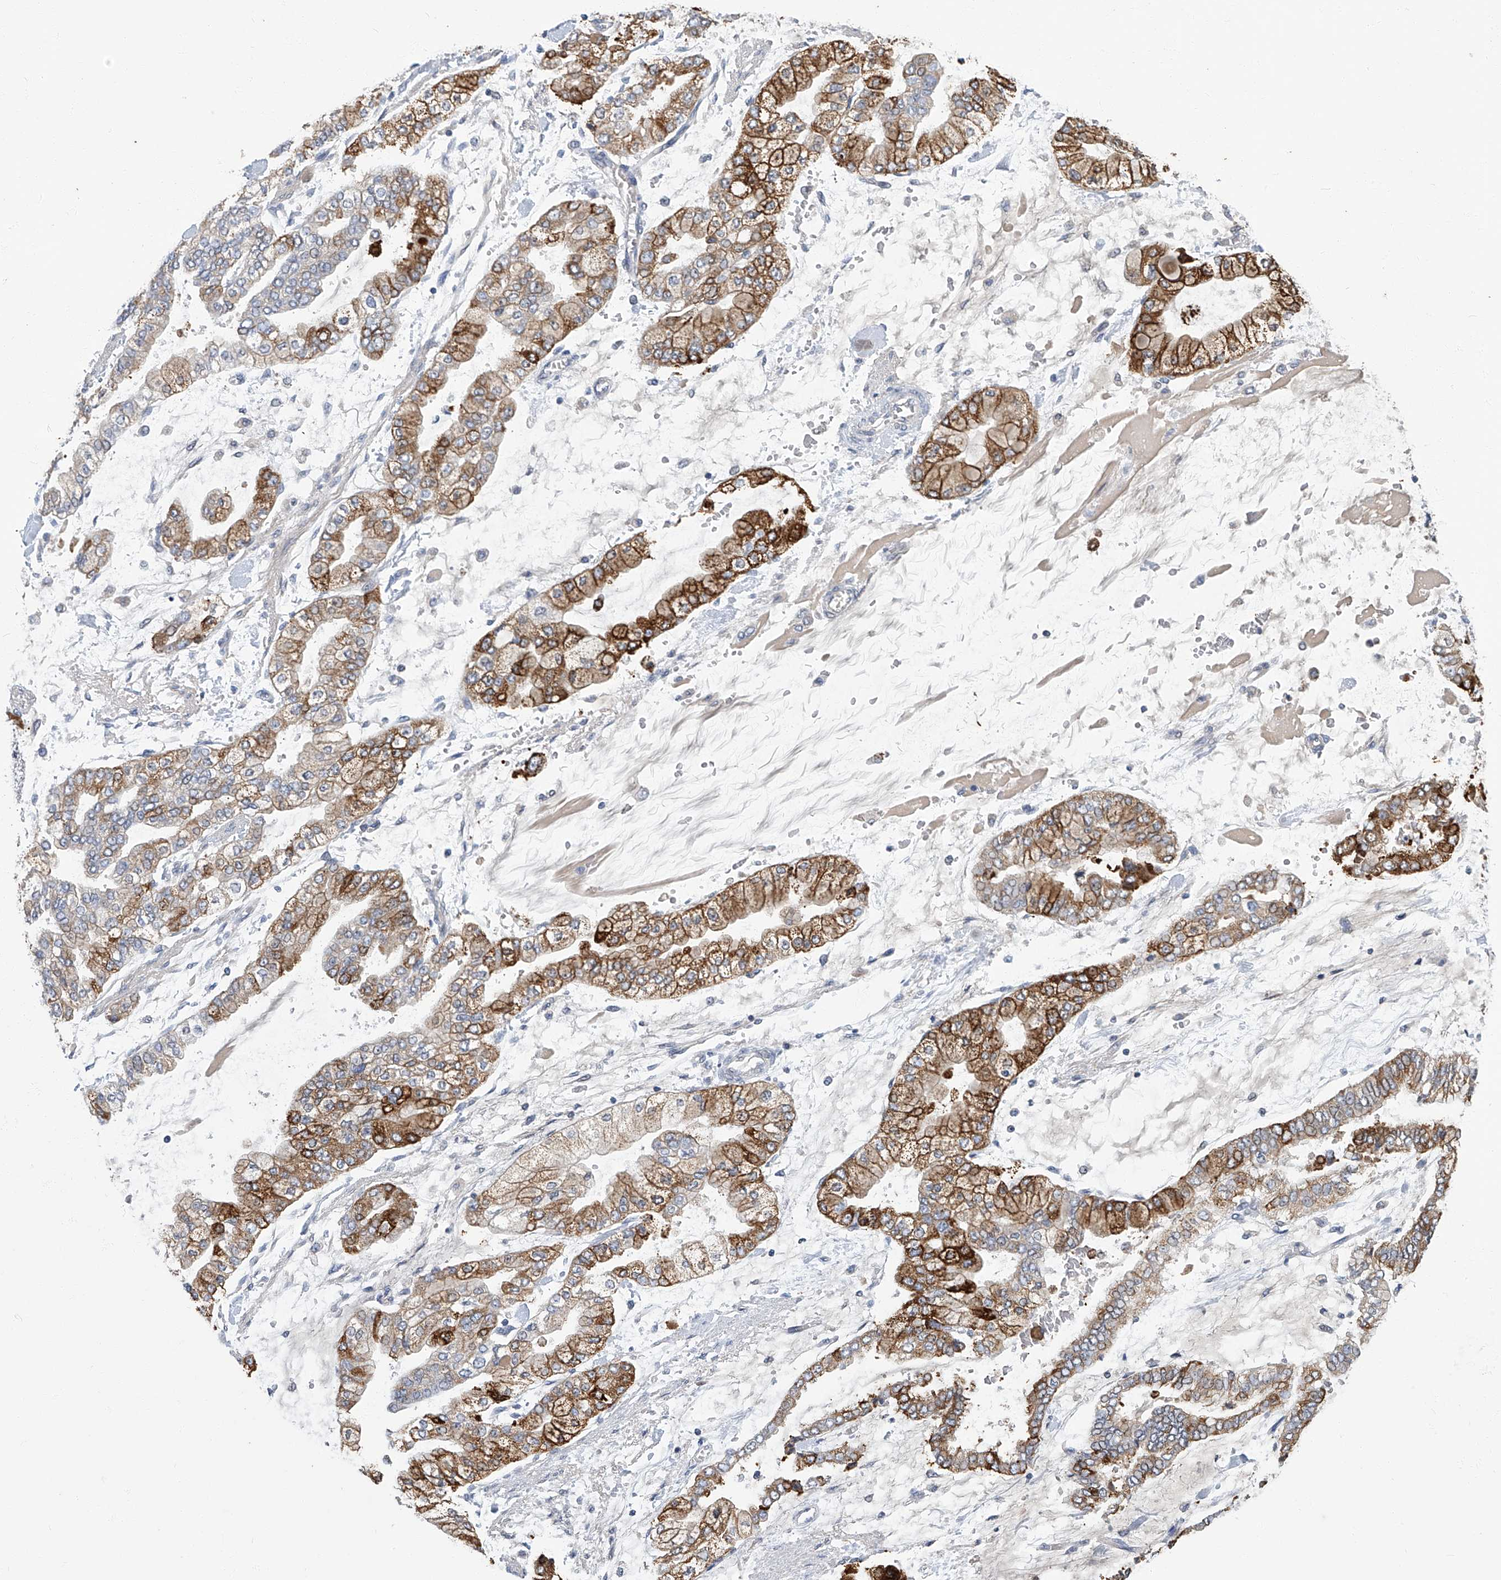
{"staining": {"intensity": "moderate", "quantity": ">75%", "location": "cytoplasmic/membranous"}, "tissue": "stomach cancer", "cell_type": "Tumor cells", "image_type": "cancer", "snomed": [{"axis": "morphology", "description": "Normal tissue, NOS"}, {"axis": "morphology", "description": "Adenocarcinoma, NOS"}, {"axis": "topography", "description": "Stomach, upper"}, {"axis": "topography", "description": "Stomach"}], "caption": "Moderate cytoplasmic/membranous protein staining is identified in about >75% of tumor cells in stomach cancer (adenocarcinoma).", "gene": "TGFBR1", "patient": {"sex": "male", "age": 76}}